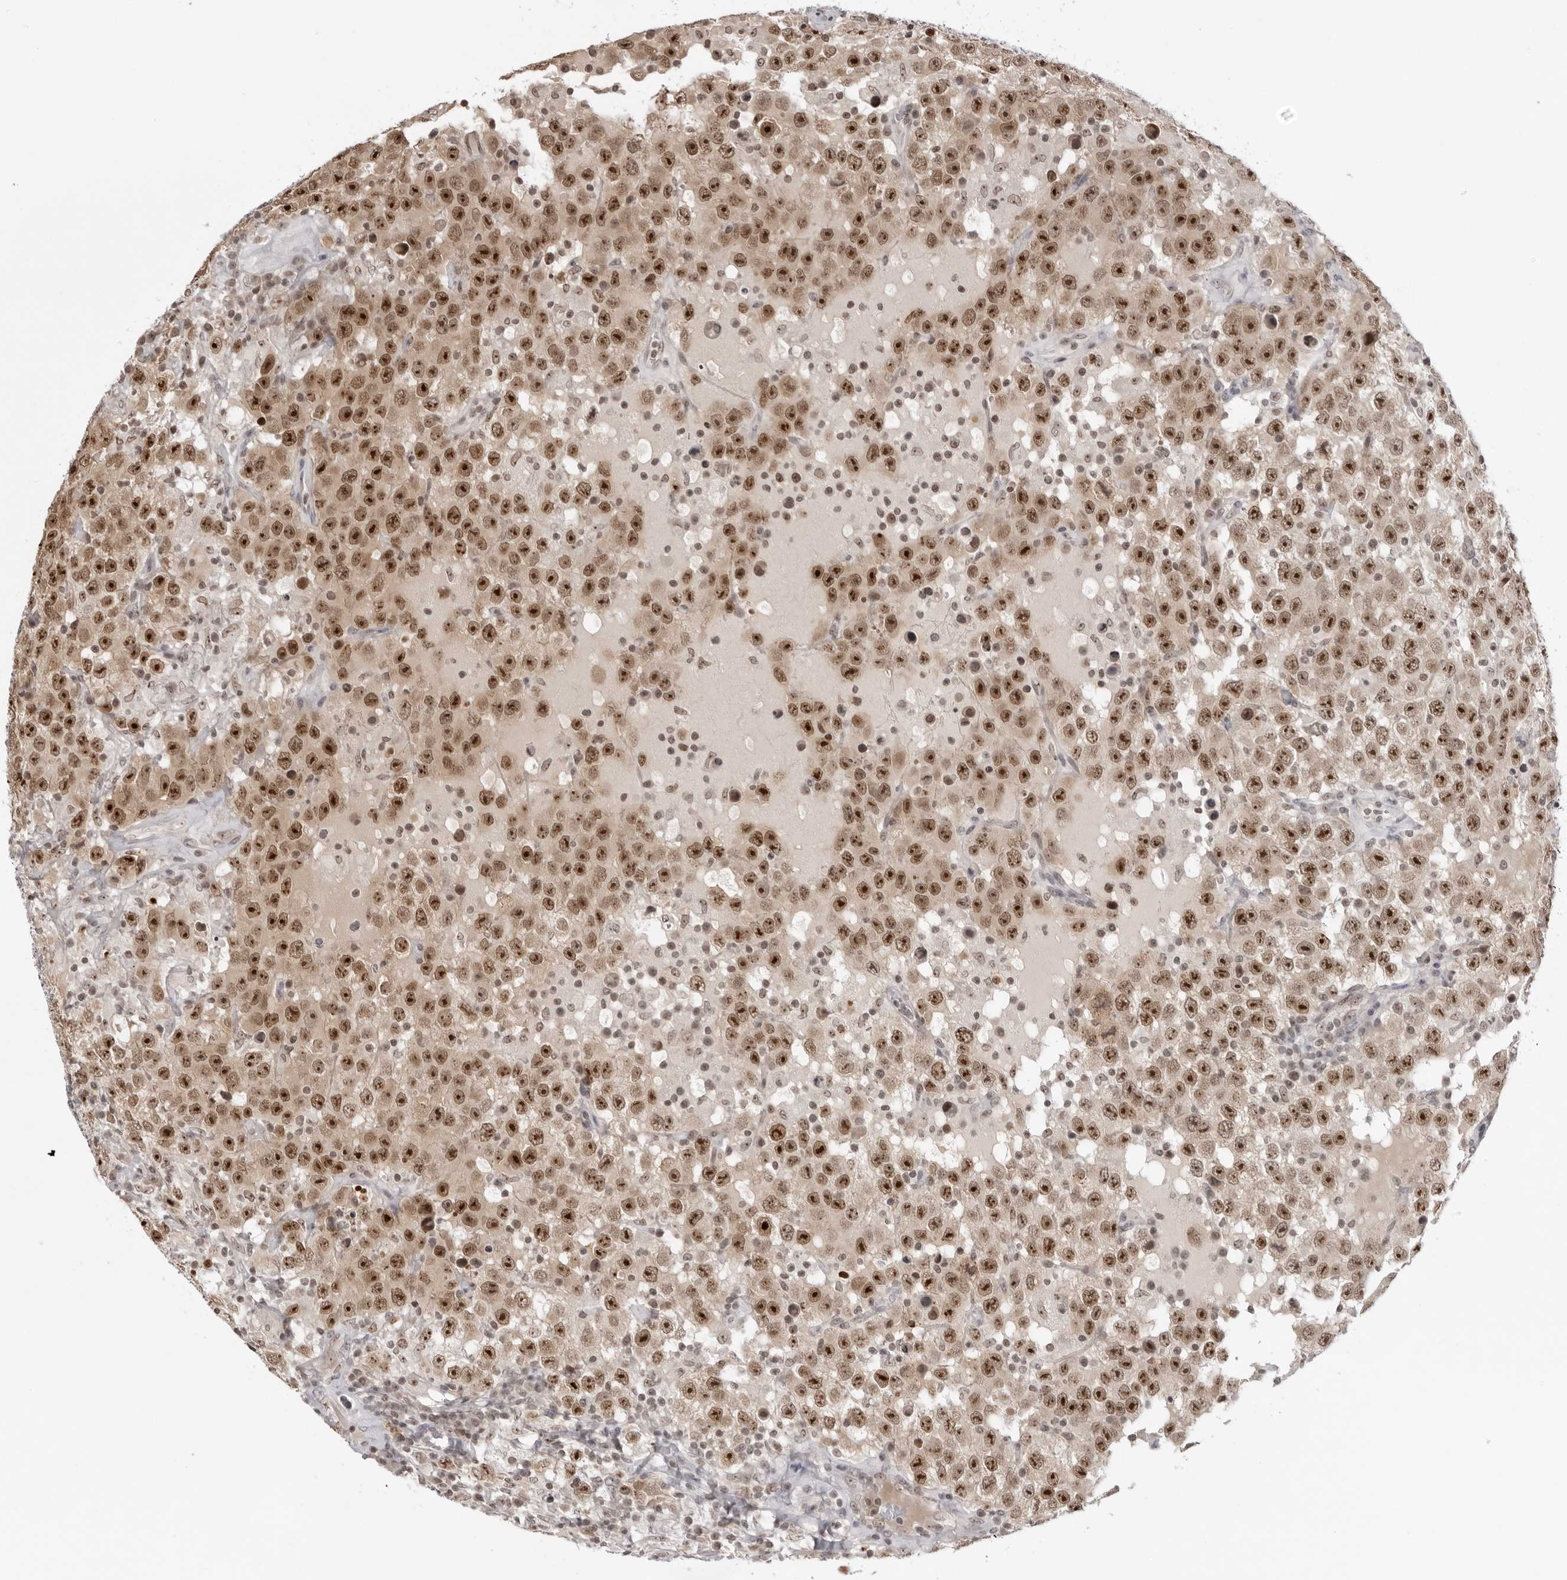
{"staining": {"intensity": "strong", "quantity": ">75%", "location": "nuclear"}, "tissue": "testis cancer", "cell_type": "Tumor cells", "image_type": "cancer", "snomed": [{"axis": "morphology", "description": "Seminoma, NOS"}, {"axis": "topography", "description": "Testis"}], "caption": "Protein expression analysis of human testis cancer (seminoma) reveals strong nuclear expression in about >75% of tumor cells.", "gene": "EXOSC10", "patient": {"sex": "male", "age": 41}}